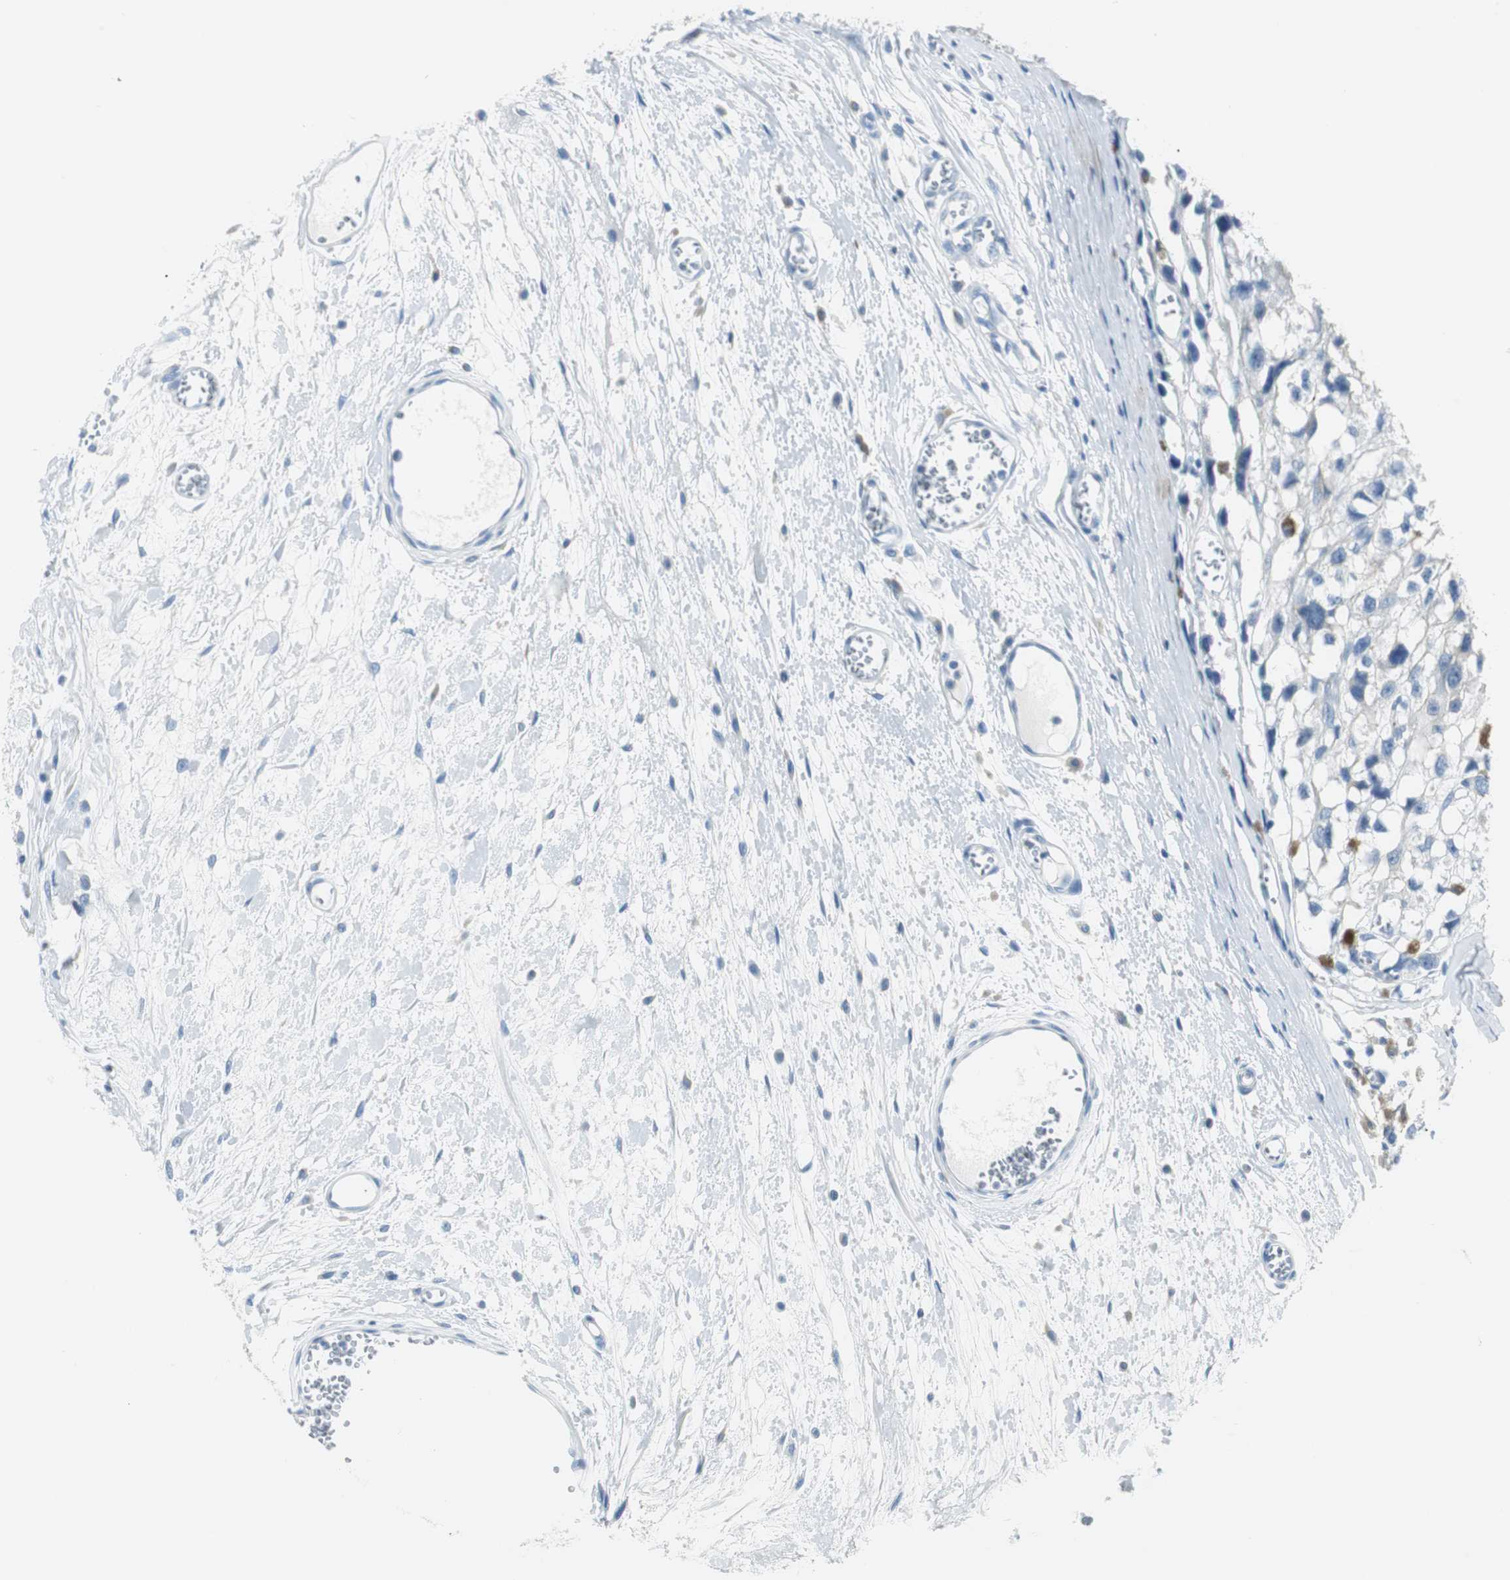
{"staining": {"intensity": "negative", "quantity": "none", "location": "none"}, "tissue": "melanoma", "cell_type": "Tumor cells", "image_type": "cancer", "snomed": [{"axis": "morphology", "description": "Malignant melanoma, Metastatic site"}, {"axis": "topography", "description": "Lymph node"}], "caption": "Tumor cells are negative for brown protein staining in malignant melanoma (metastatic site).", "gene": "FBP1", "patient": {"sex": "male", "age": 59}}